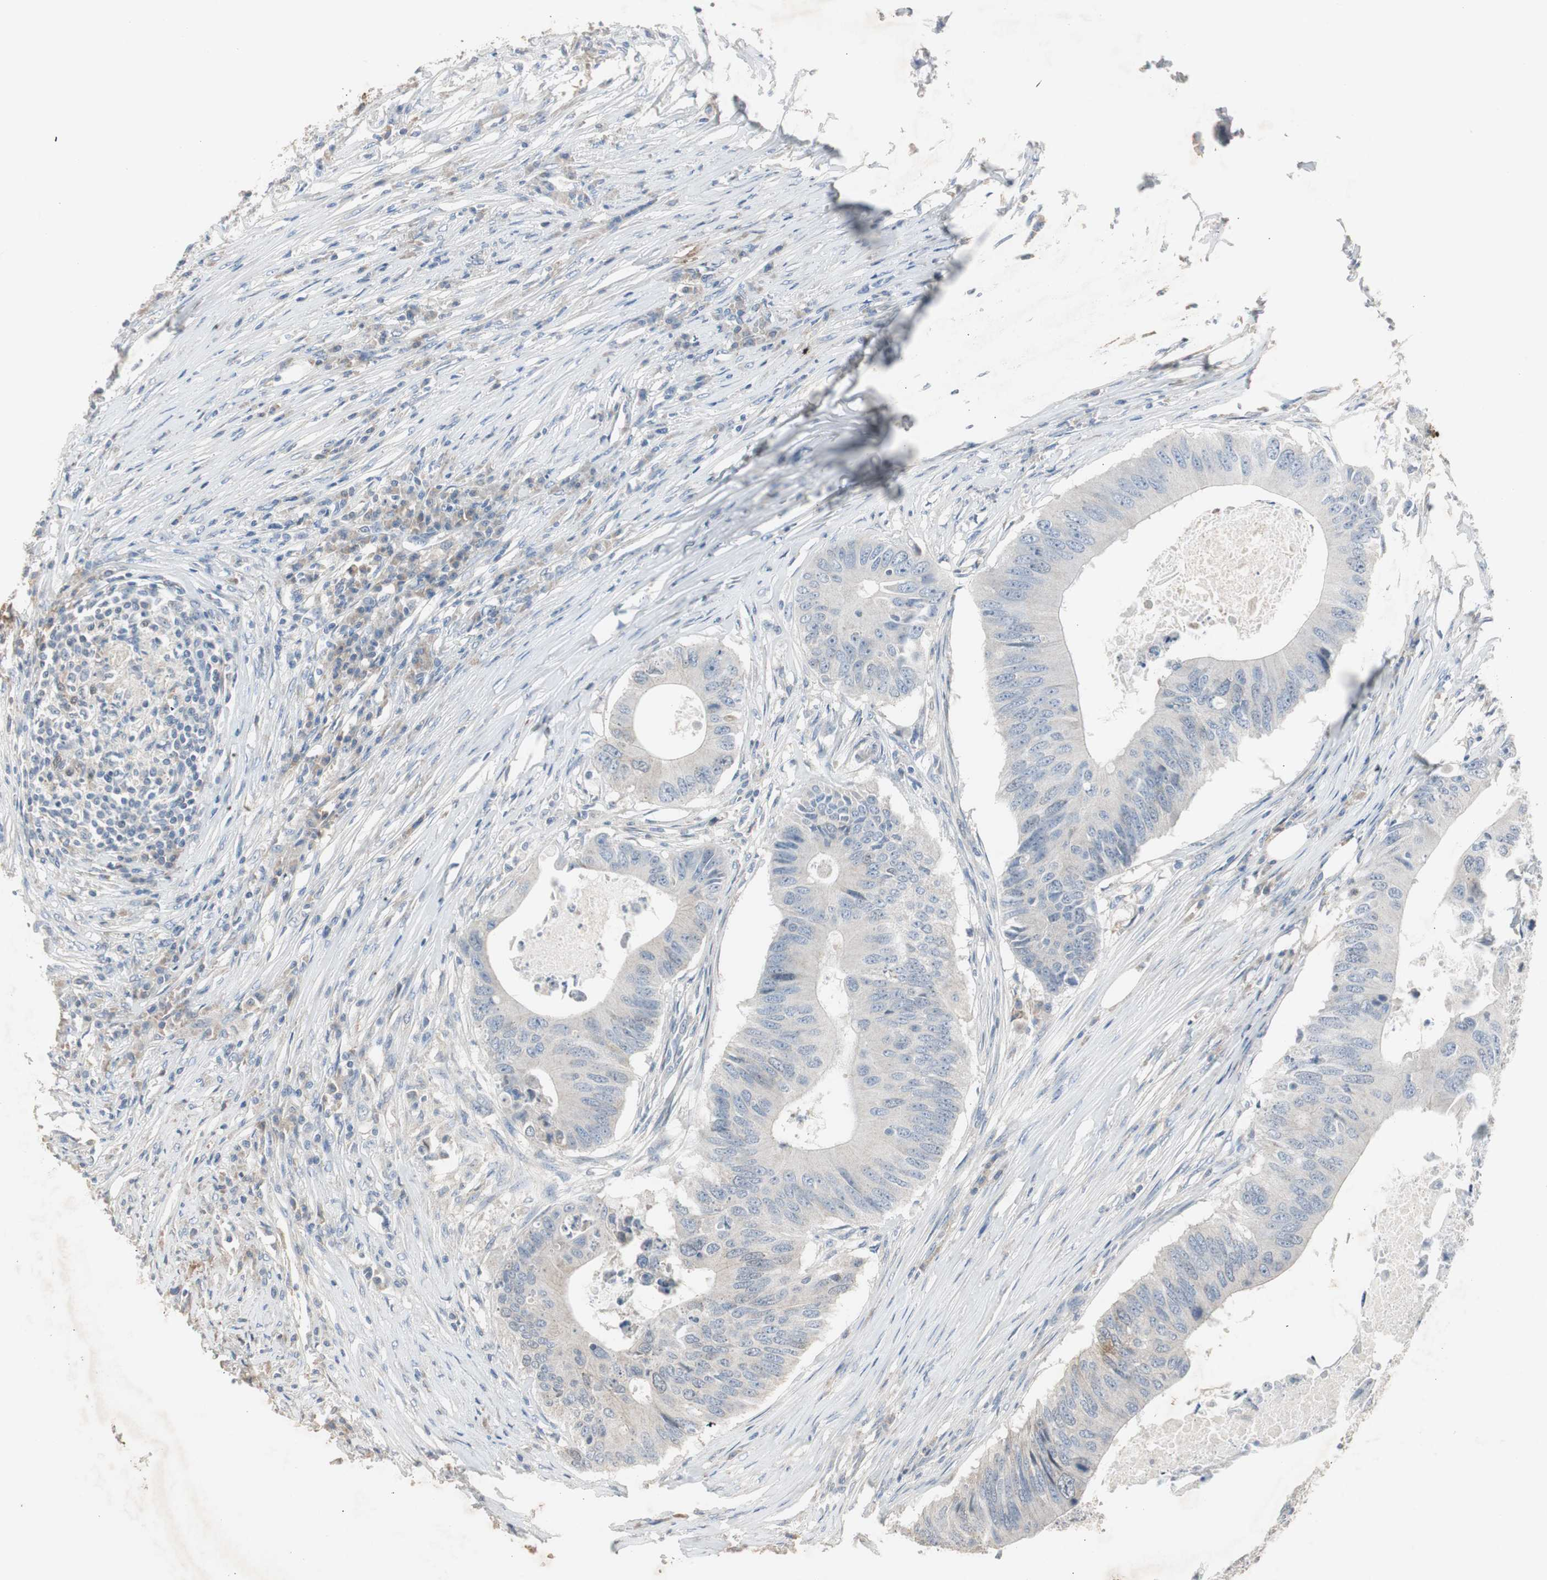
{"staining": {"intensity": "negative", "quantity": "none", "location": "none"}, "tissue": "colorectal cancer", "cell_type": "Tumor cells", "image_type": "cancer", "snomed": [{"axis": "morphology", "description": "Adenocarcinoma, NOS"}, {"axis": "topography", "description": "Colon"}], "caption": "Image shows no significant protein staining in tumor cells of colorectal cancer.", "gene": "TK1", "patient": {"sex": "male", "age": 71}}